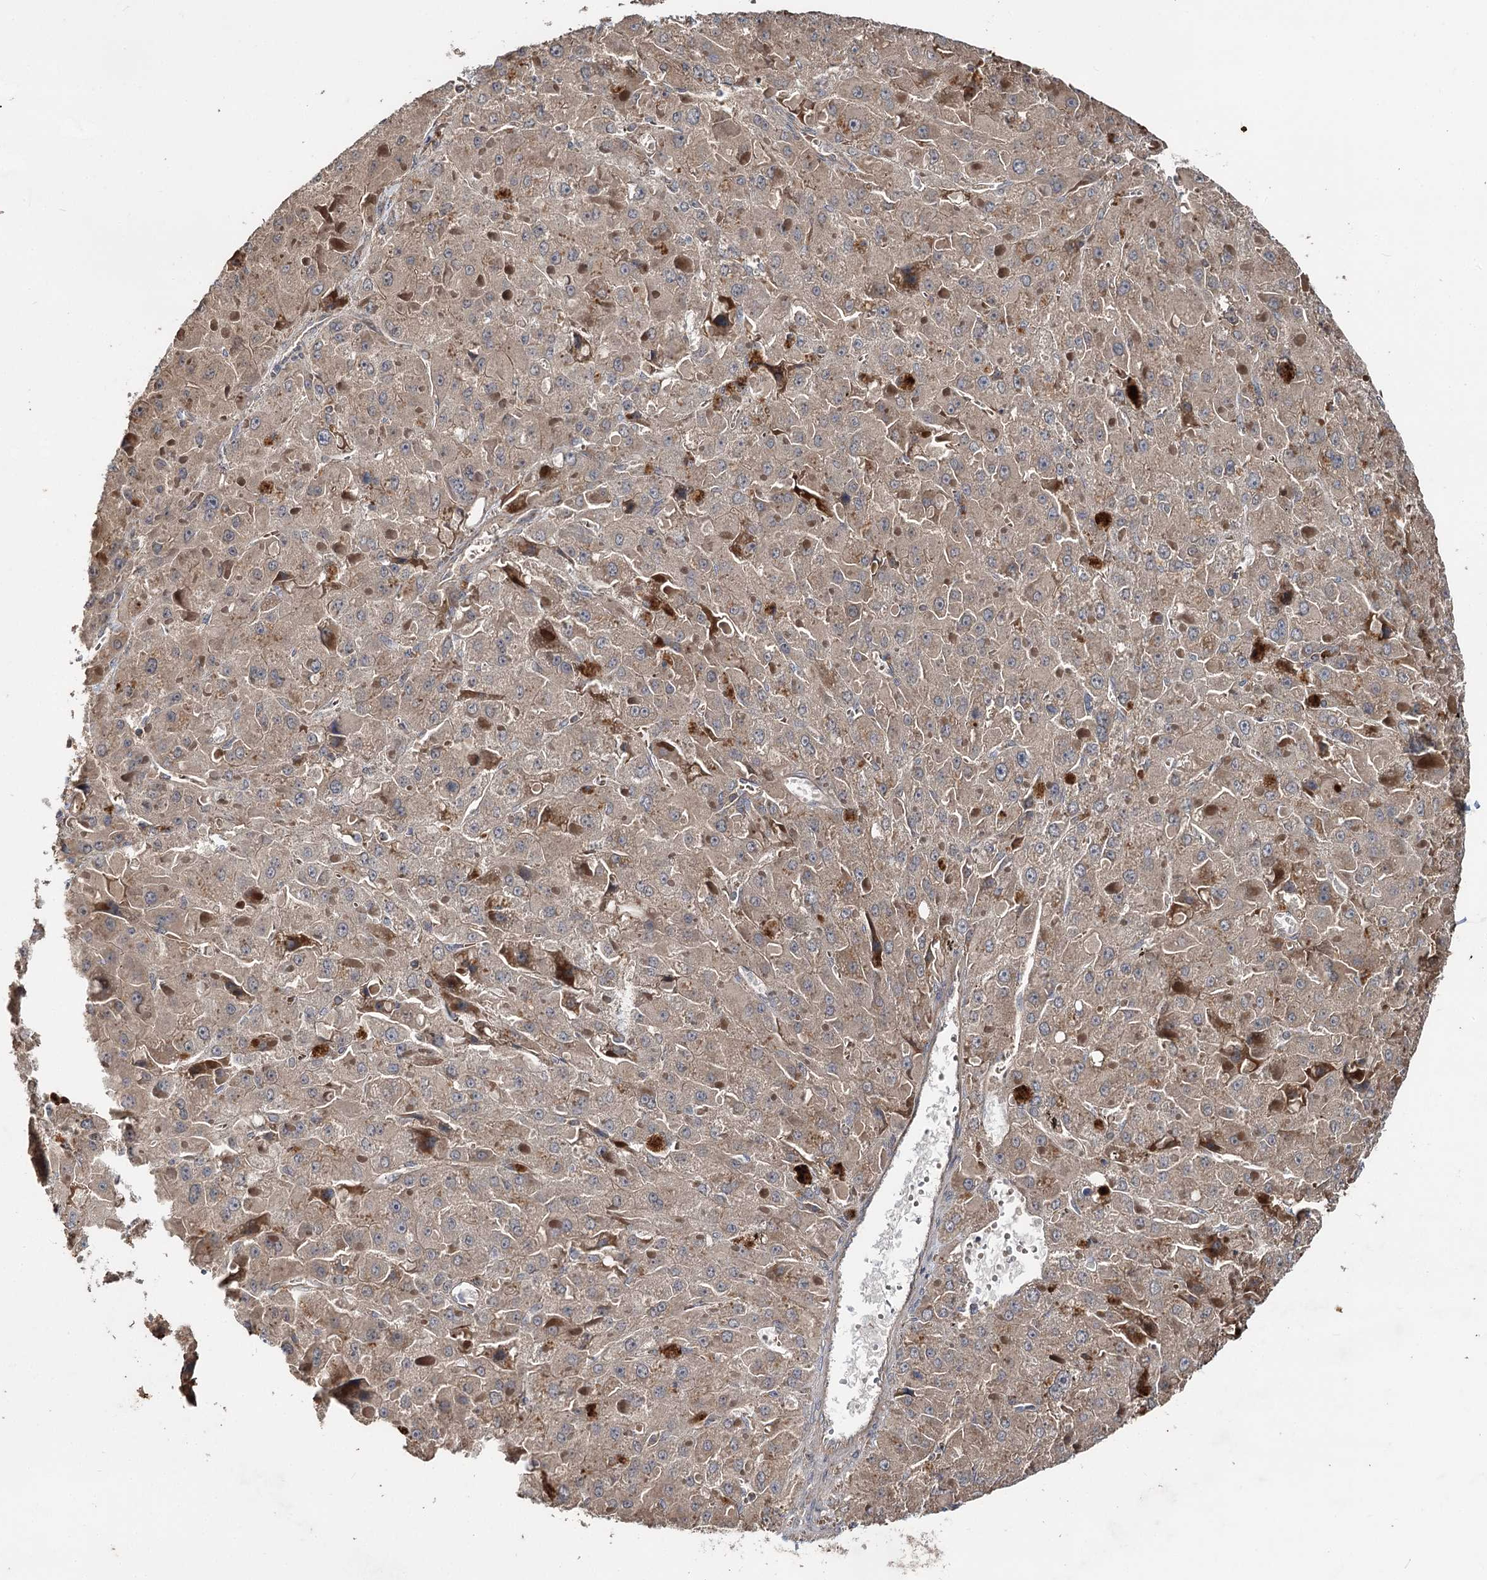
{"staining": {"intensity": "weak", "quantity": "25%-75%", "location": "cytoplasmic/membranous"}, "tissue": "liver cancer", "cell_type": "Tumor cells", "image_type": "cancer", "snomed": [{"axis": "morphology", "description": "Carcinoma, Hepatocellular, NOS"}, {"axis": "topography", "description": "Liver"}], "caption": "A high-resolution photomicrograph shows immunohistochemistry (IHC) staining of liver hepatocellular carcinoma, which displays weak cytoplasmic/membranous staining in approximately 25%-75% of tumor cells. The protein is shown in brown color, while the nuclei are stained blue.", "gene": "MINDY3", "patient": {"sex": "female", "age": 73}}